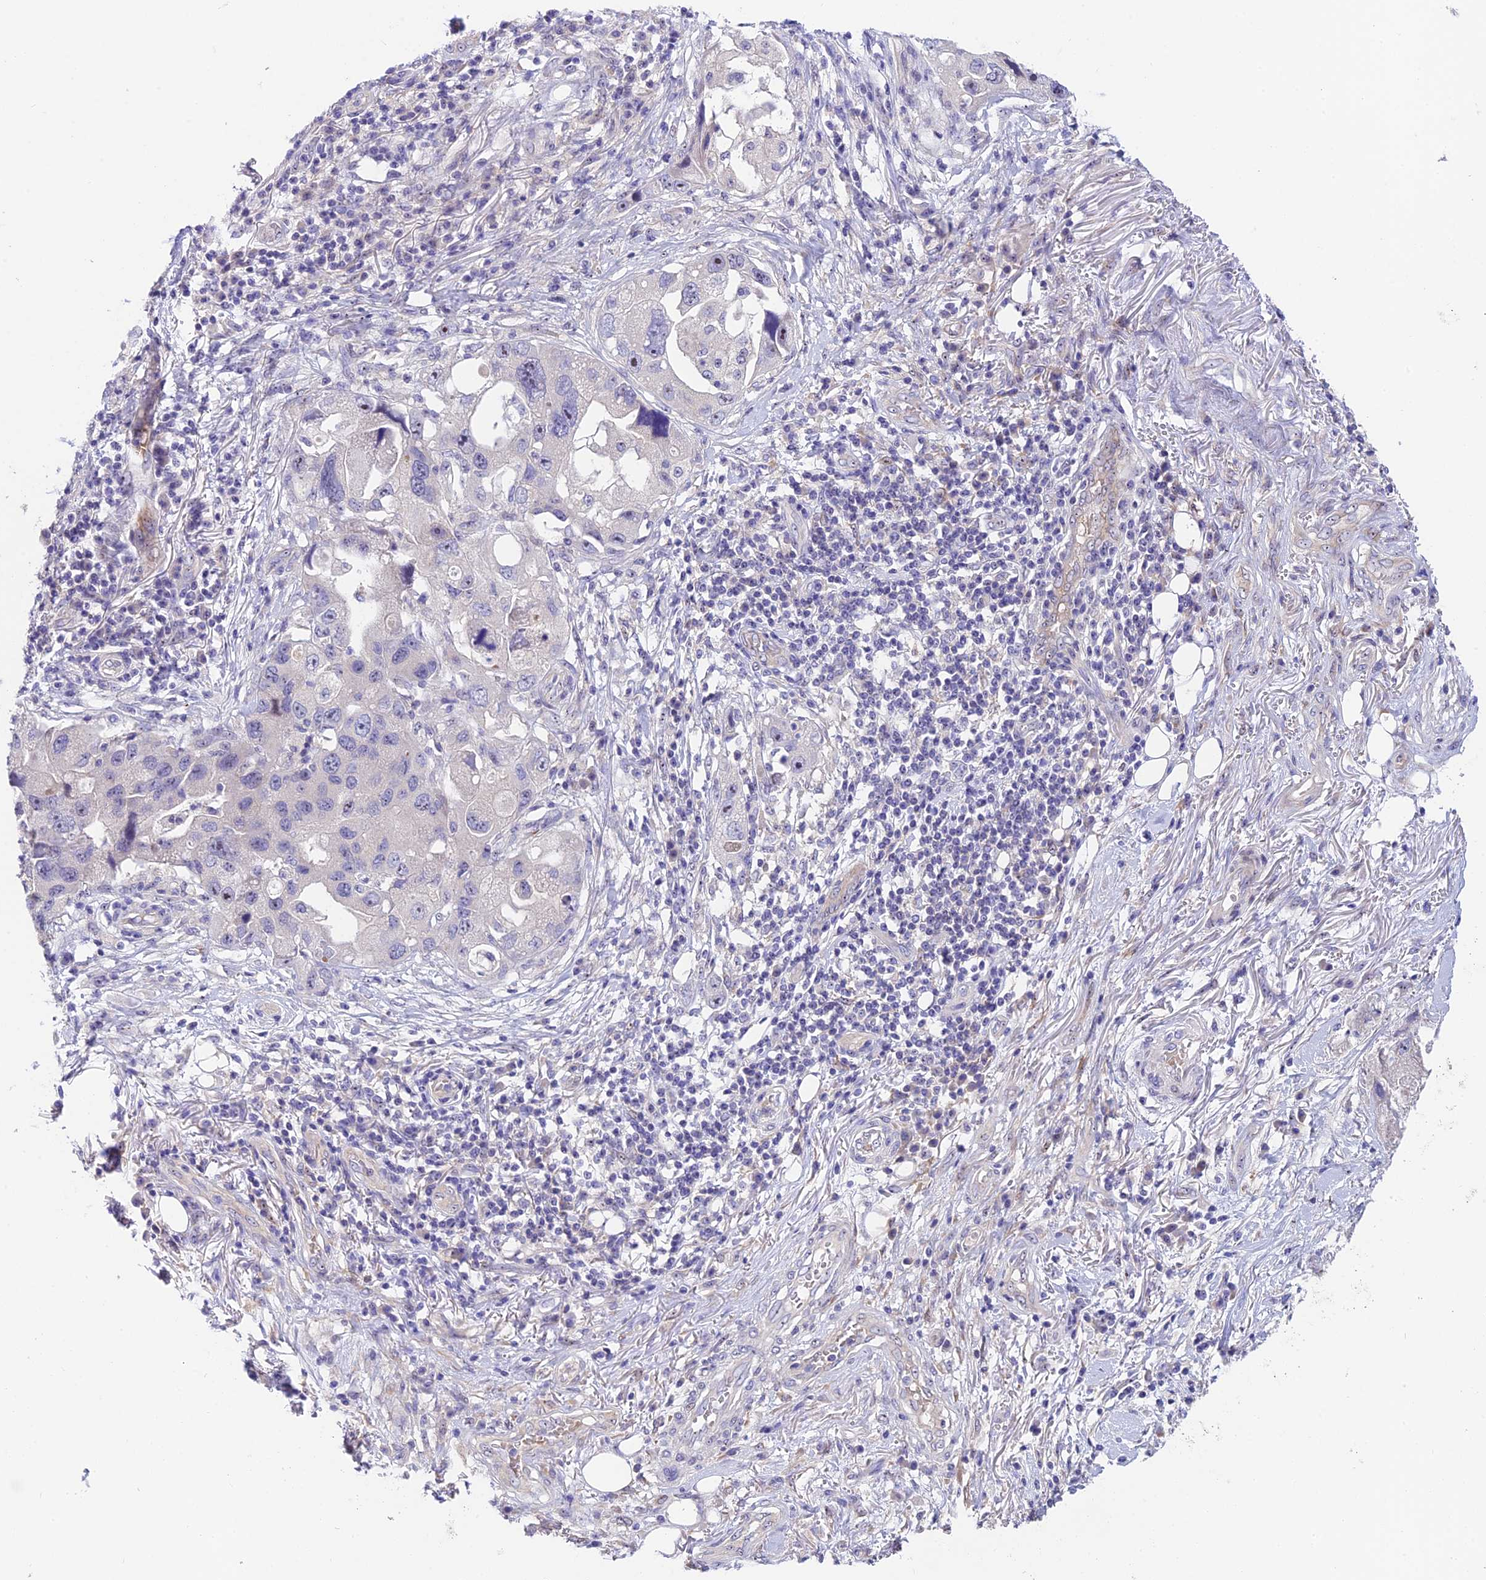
{"staining": {"intensity": "negative", "quantity": "none", "location": "none"}, "tissue": "lung cancer", "cell_type": "Tumor cells", "image_type": "cancer", "snomed": [{"axis": "morphology", "description": "Adenocarcinoma, NOS"}, {"axis": "topography", "description": "Lung"}], "caption": "Immunohistochemistry (IHC) image of lung cancer (adenocarcinoma) stained for a protein (brown), which displays no staining in tumor cells.", "gene": "DUSP29", "patient": {"sex": "female", "age": 54}}